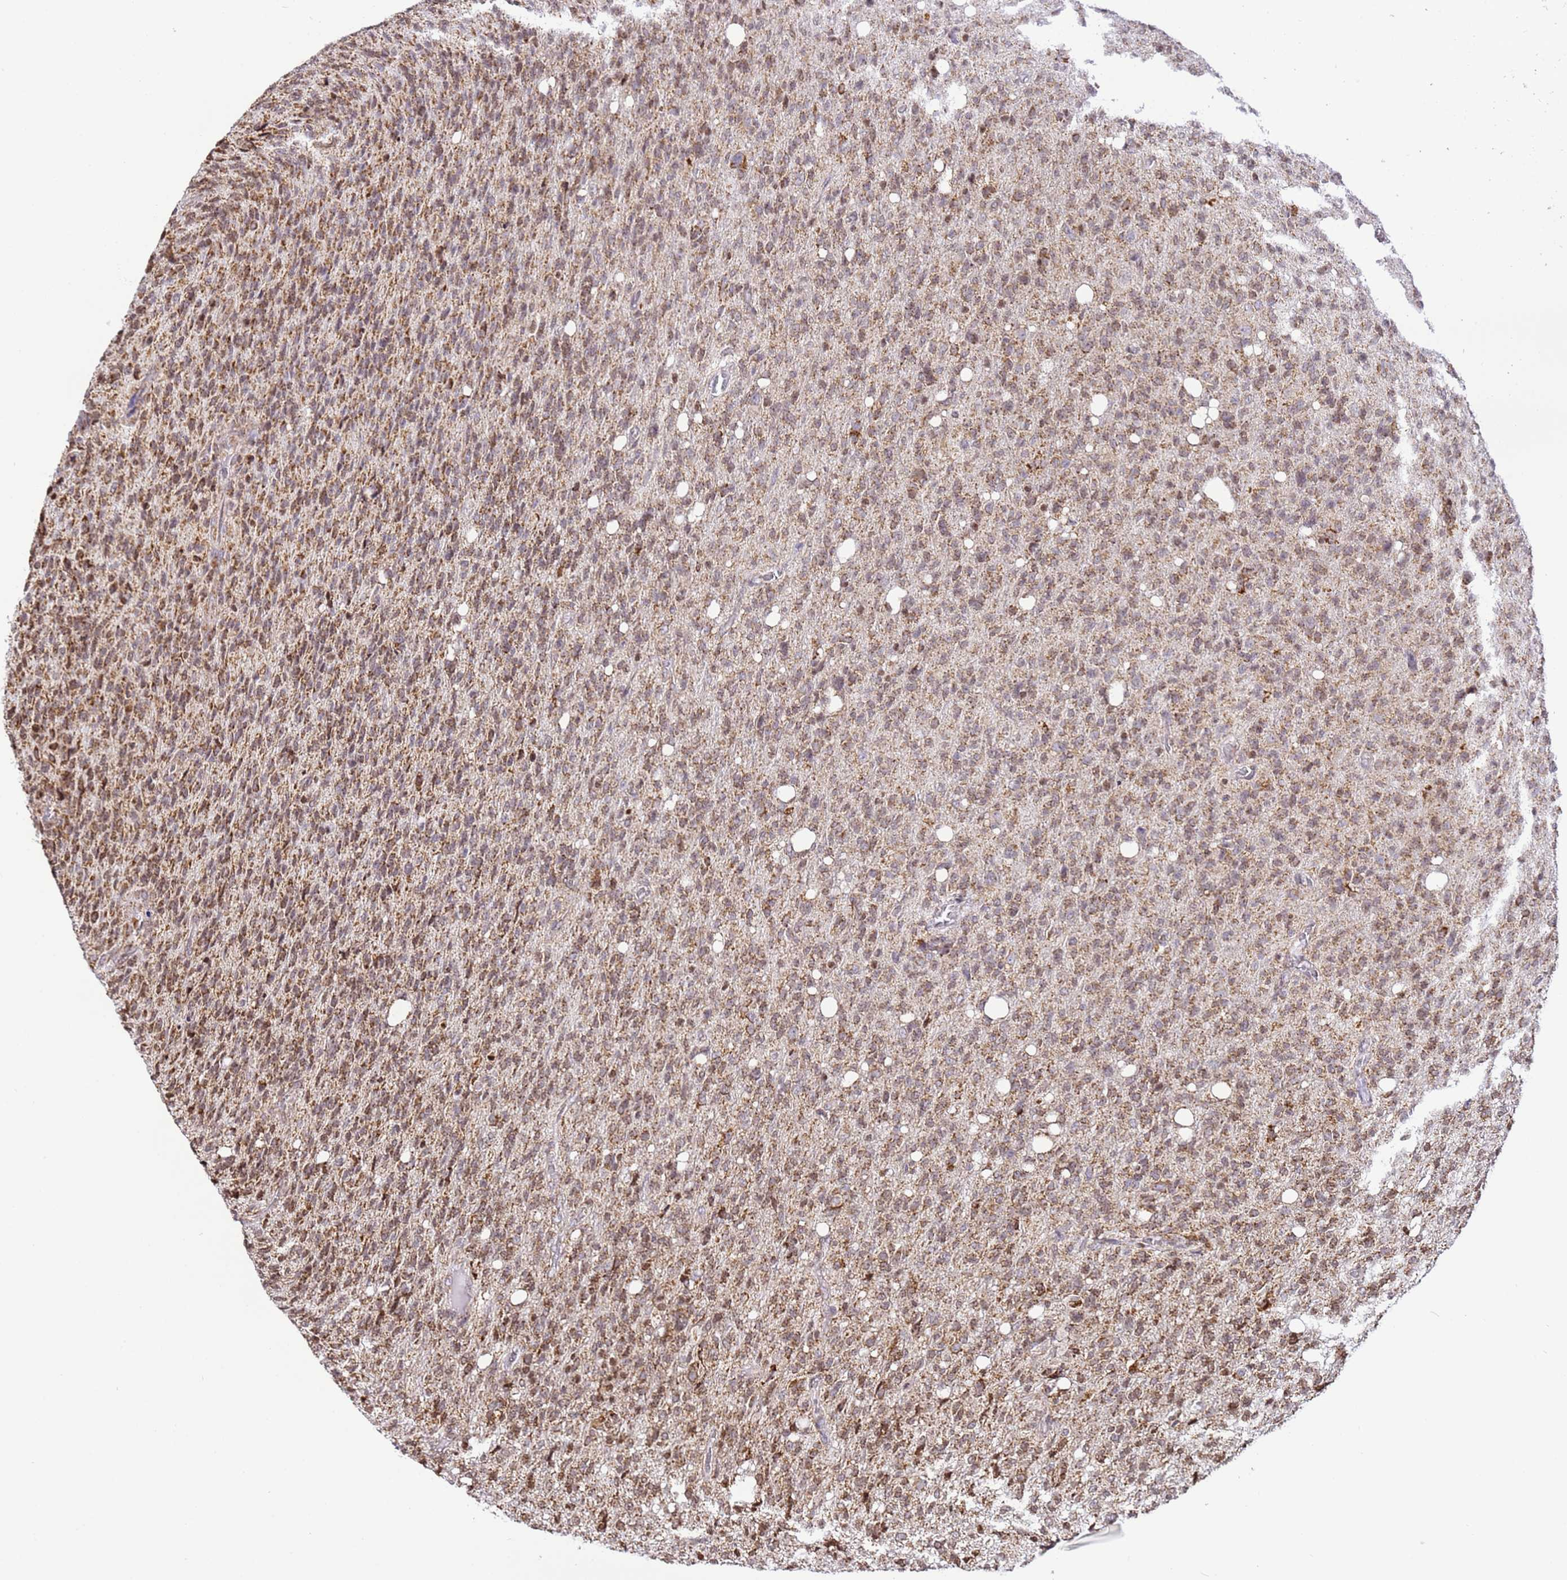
{"staining": {"intensity": "moderate", "quantity": ">75%", "location": "cytoplasmic/membranous"}, "tissue": "glioma", "cell_type": "Tumor cells", "image_type": "cancer", "snomed": [{"axis": "morphology", "description": "Glioma, malignant, High grade"}, {"axis": "topography", "description": "Brain"}], "caption": "Protein analysis of glioma tissue reveals moderate cytoplasmic/membranous staining in about >75% of tumor cells.", "gene": "HSPE1", "patient": {"sex": "female", "age": 57}}